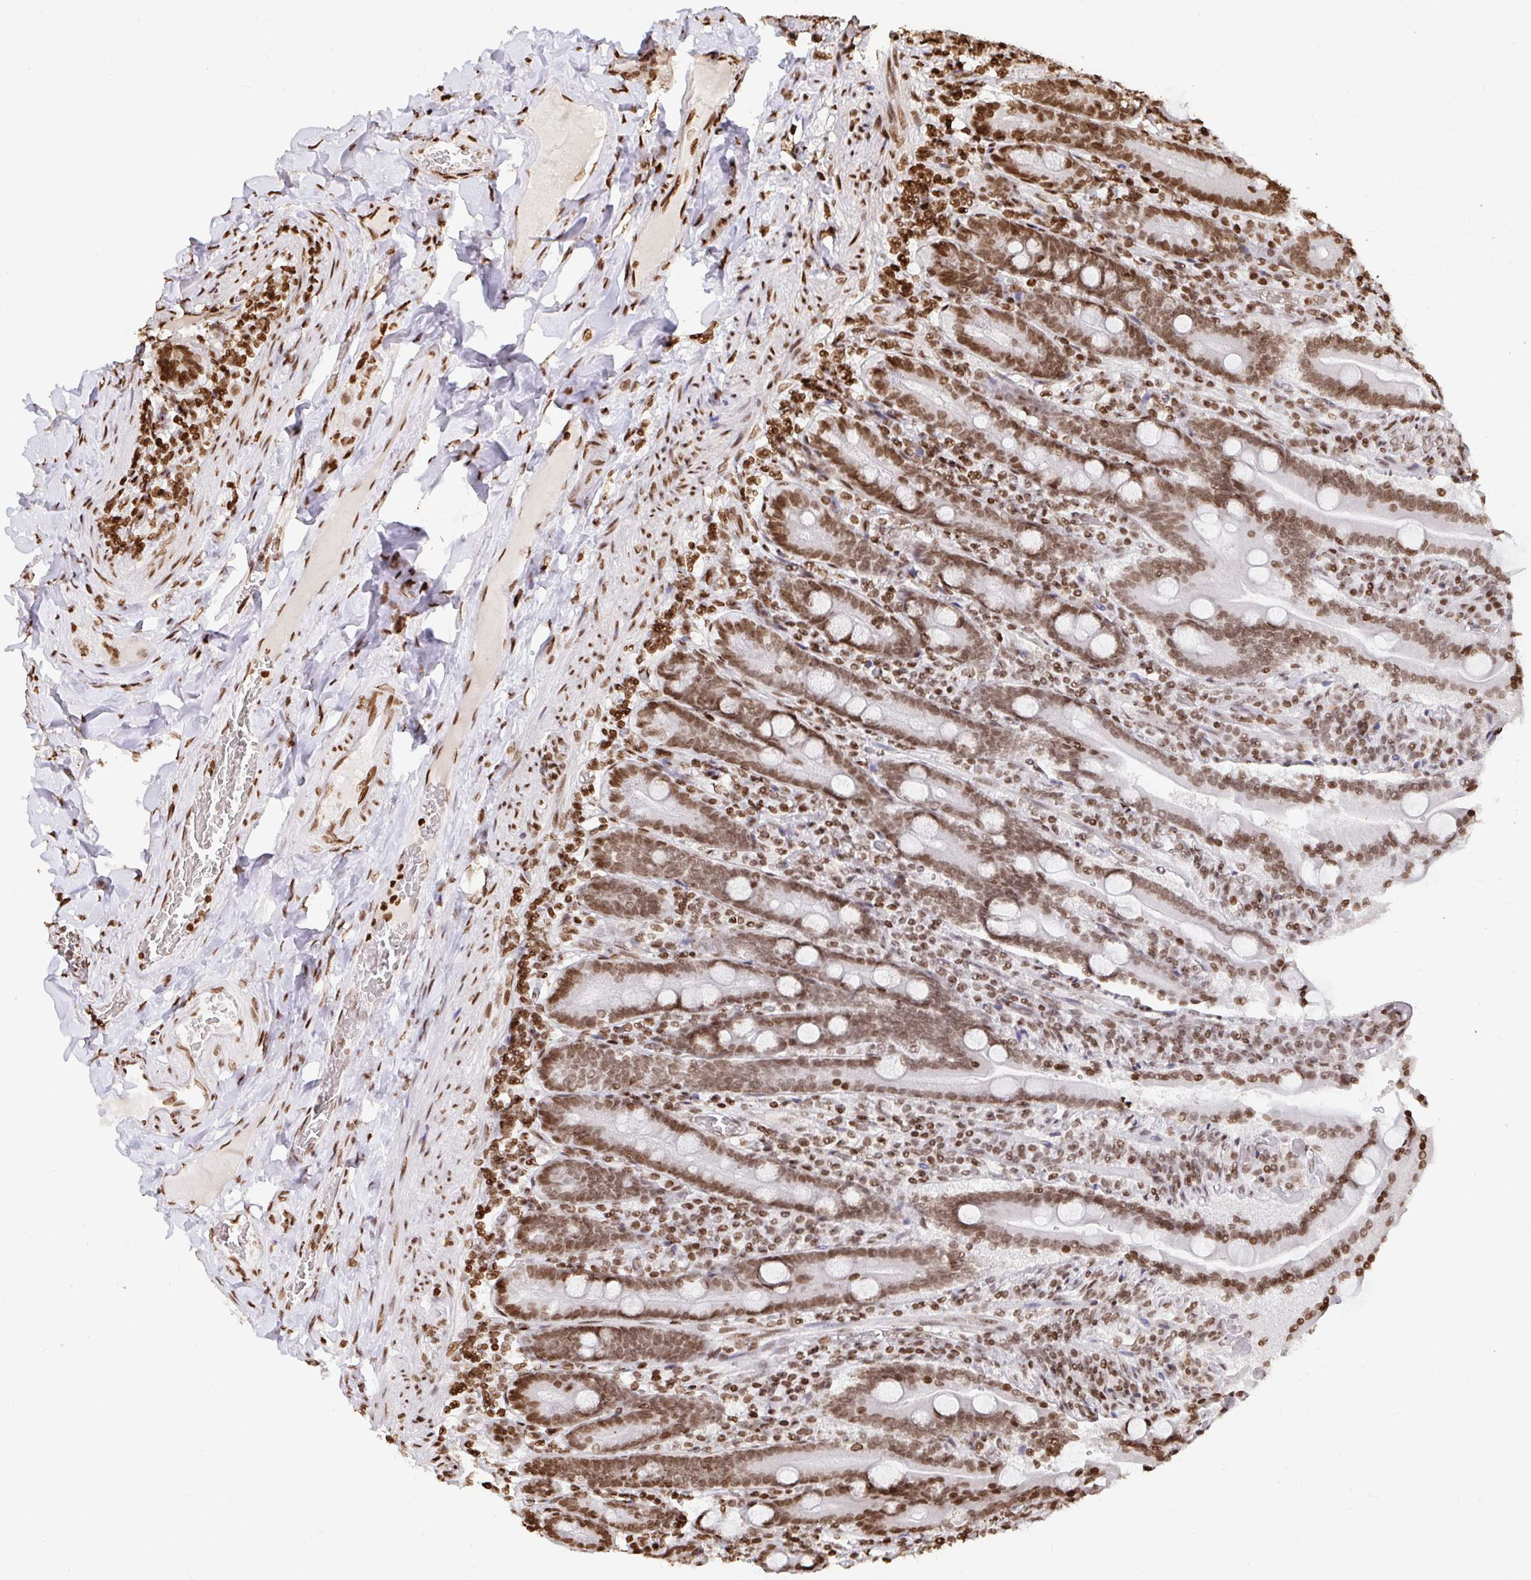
{"staining": {"intensity": "moderate", "quantity": ">75%", "location": "nuclear"}, "tissue": "duodenum", "cell_type": "Glandular cells", "image_type": "normal", "snomed": [{"axis": "morphology", "description": "Normal tissue, NOS"}, {"axis": "topography", "description": "Duodenum"}], "caption": "High-magnification brightfield microscopy of benign duodenum stained with DAB (3,3'-diaminobenzidine) (brown) and counterstained with hematoxylin (blue). glandular cells exhibit moderate nuclear staining is identified in about>75% of cells. Immunohistochemistry (ihc) stains the protein of interest in brown and the nuclei are stained blue.", "gene": "H2BC5", "patient": {"sex": "female", "age": 62}}